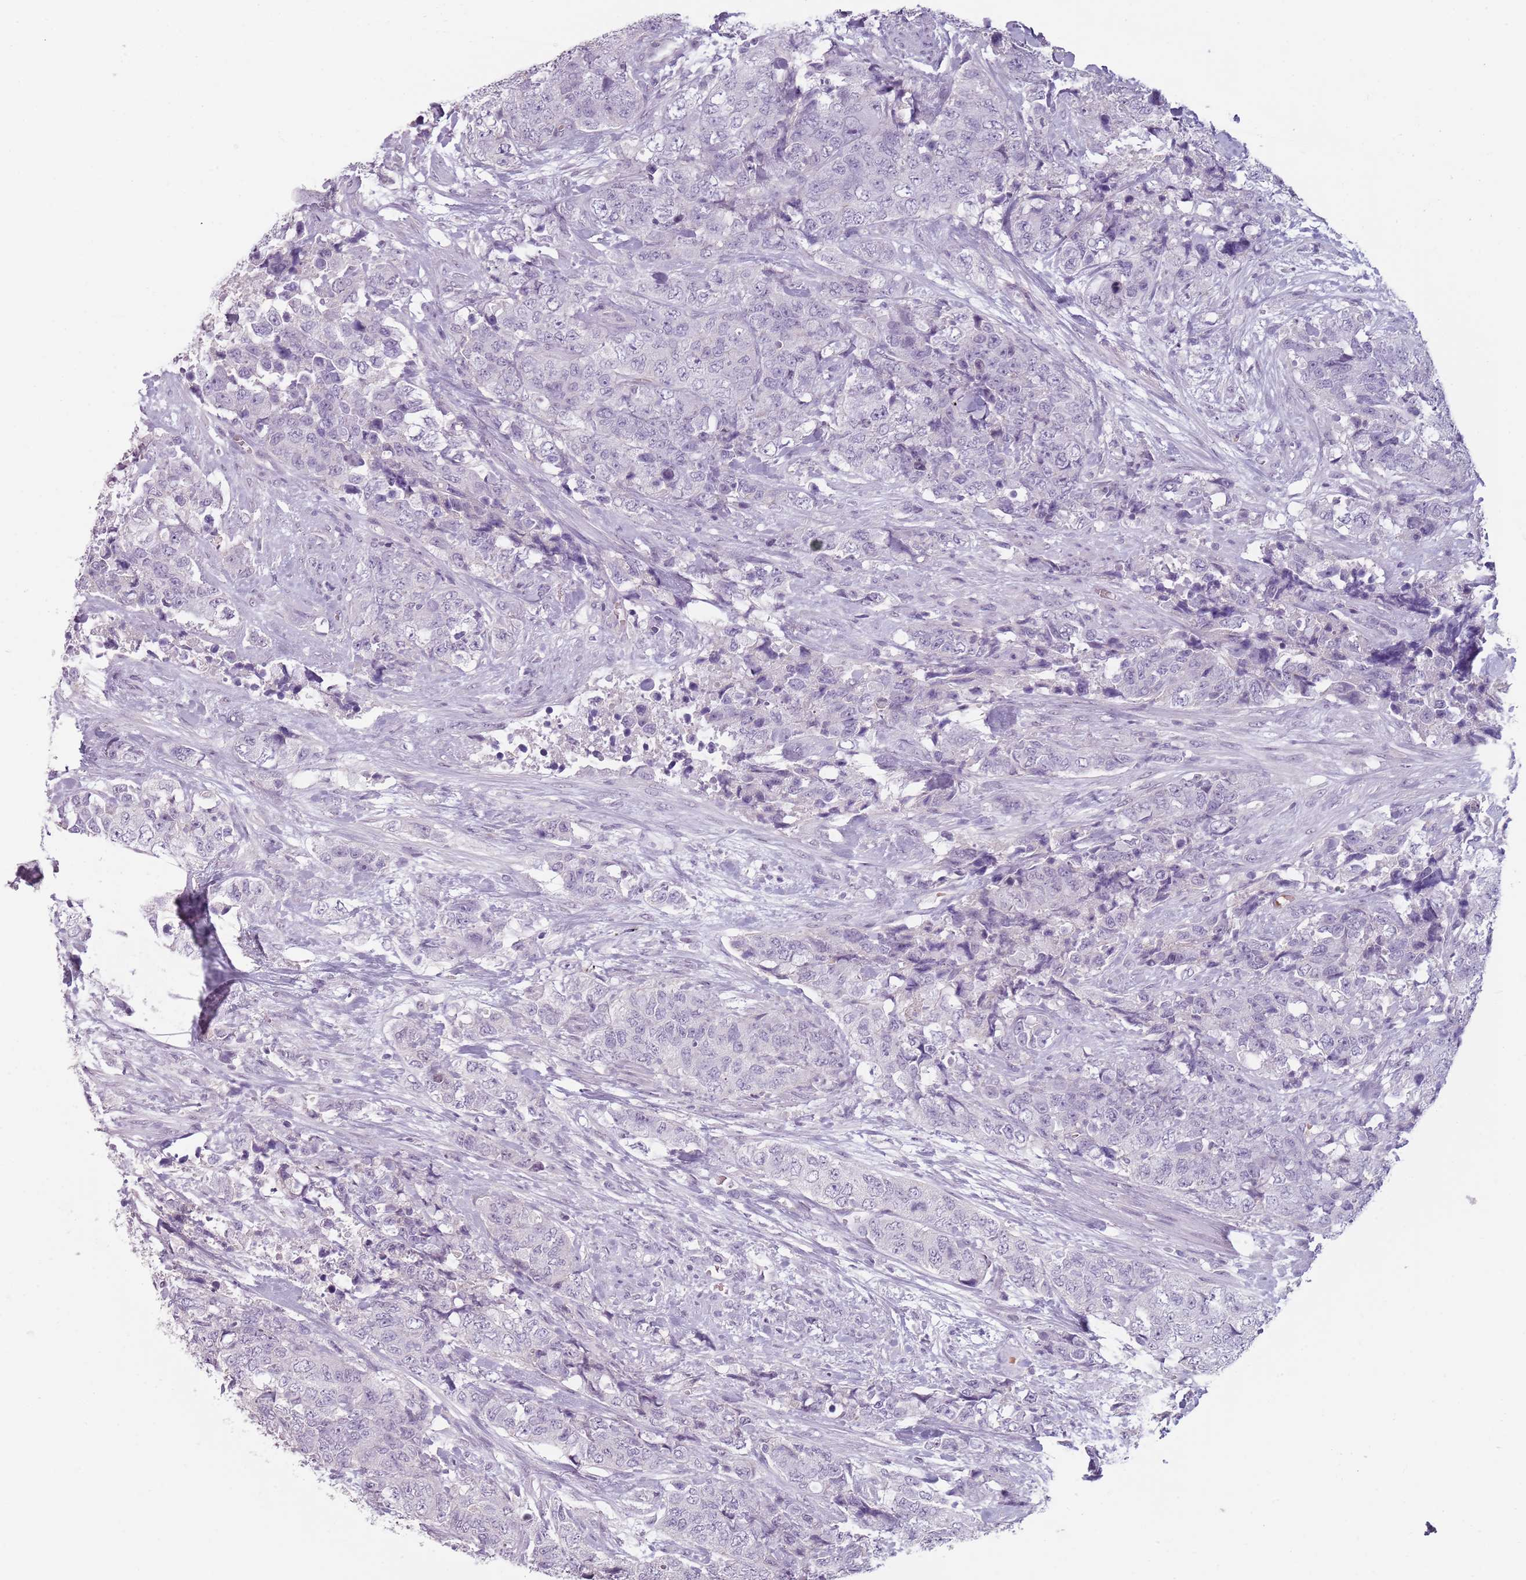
{"staining": {"intensity": "negative", "quantity": "none", "location": "none"}, "tissue": "urothelial cancer", "cell_type": "Tumor cells", "image_type": "cancer", "snomed": [{"axis": "morphology", "description": "Urothelial carcinoma, High grade"}, {"axis": "topography", "description": "Urinary bladder"}], "caption": "High magnification brightfield microscopy of urothelial carcinoma (high-grade) stained with DAB (brown) and counterstained with hematoxylin (blue): tumor cells show no significant expression.", "gene": "PIEZO1", "patient": {"sex": "female", "age": 78}}